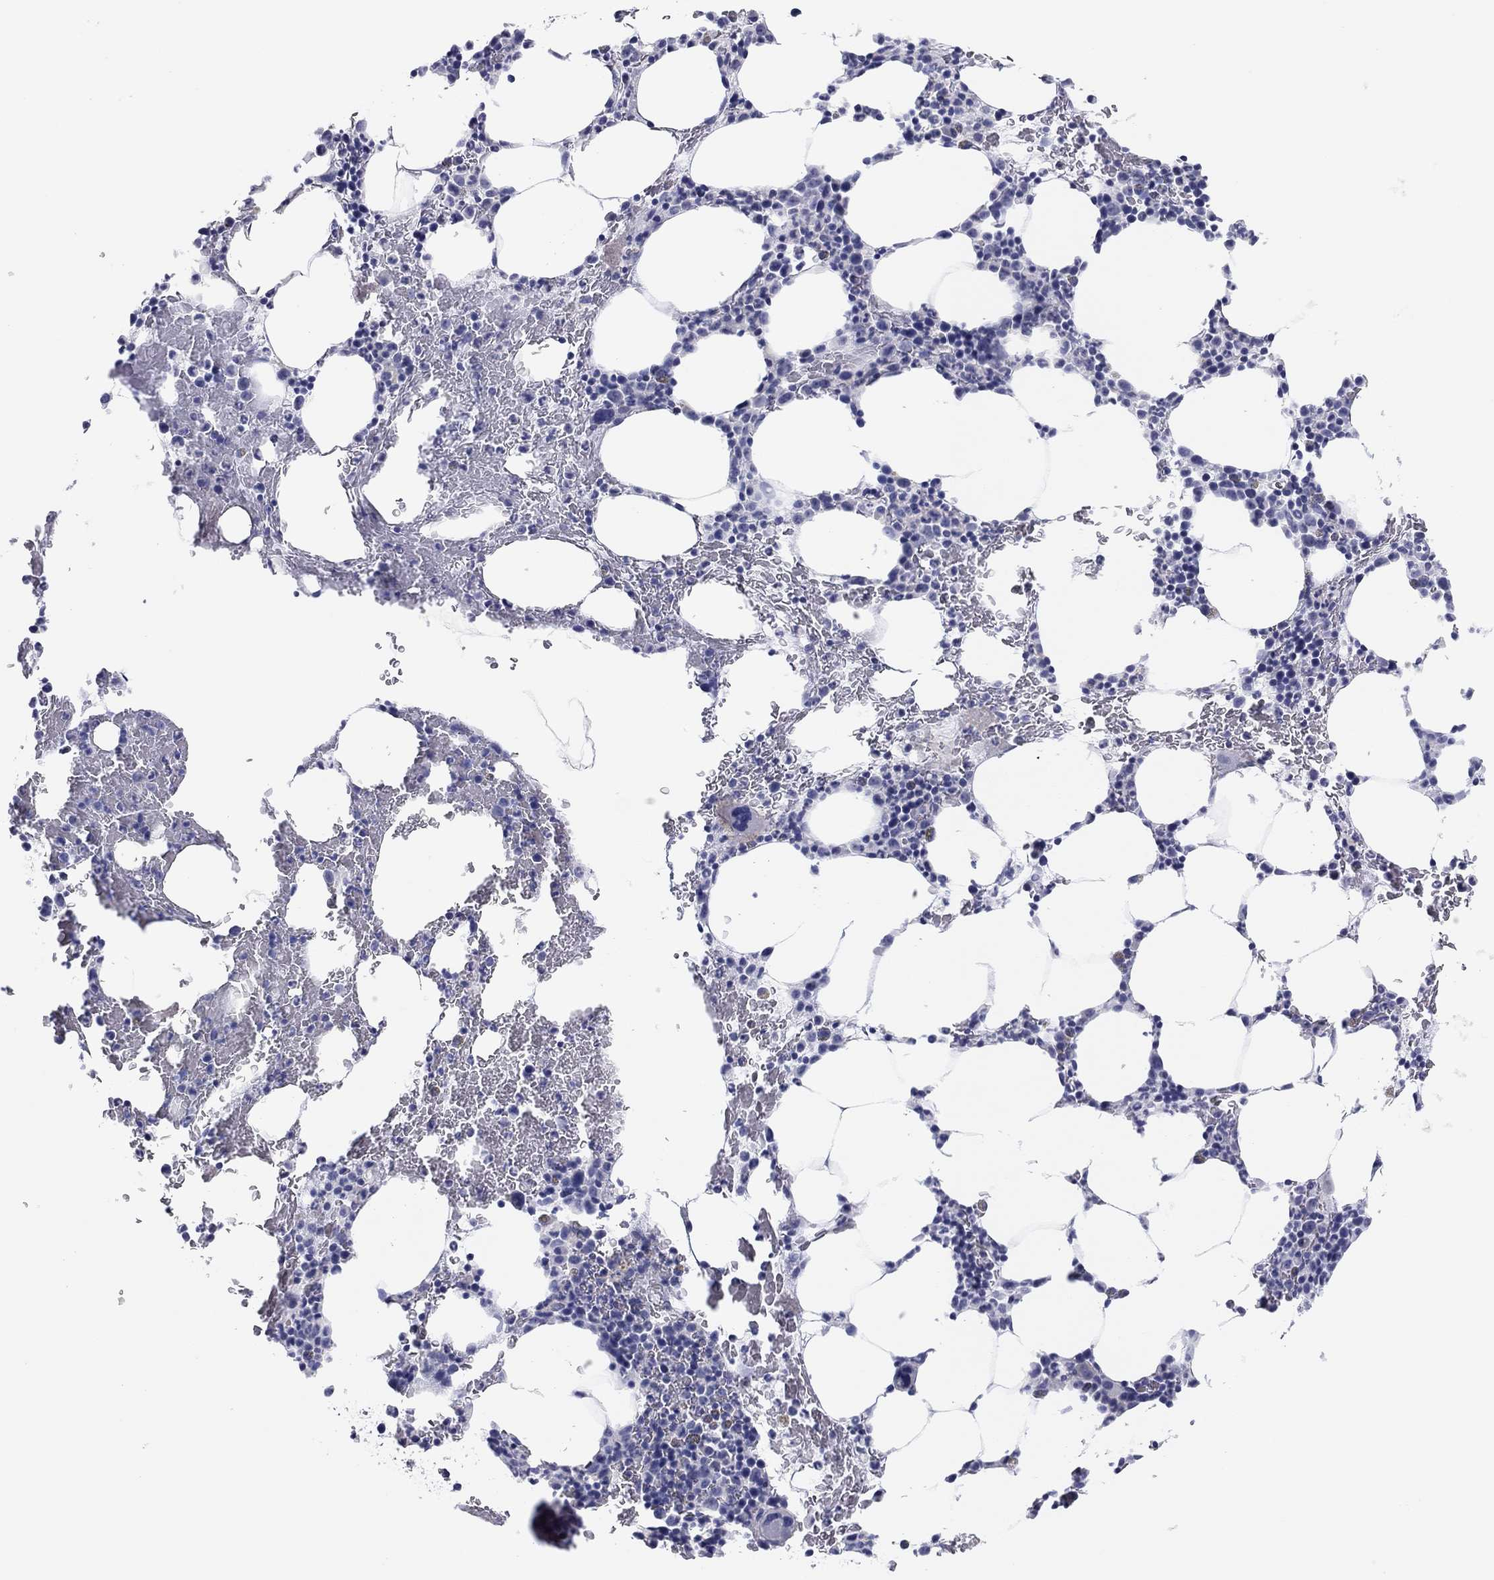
{"staining": {"intensity": "negative", "quantity": "none", "location": "none"}, "tissue": "bone marrow", "cell_type": "Hematopoietic cells", "image_type": "normal", "snomed": [{"axis": "morphology", "description": "Normal tissue, NOS"}, {"axis": "topography", "description": "Bone marrow"}], "caption": "Immunohistochemistry (IHC) micrograph of normal bone marrow stained for a protein (brown), which reveals no staining in hematopoietic cells. The staining is performed using DAB brown chromogen with nuclei counter-stained in using hematoxylin.", "gene": "CPNE6", "patient": {"sex": "male", "age": 83}}